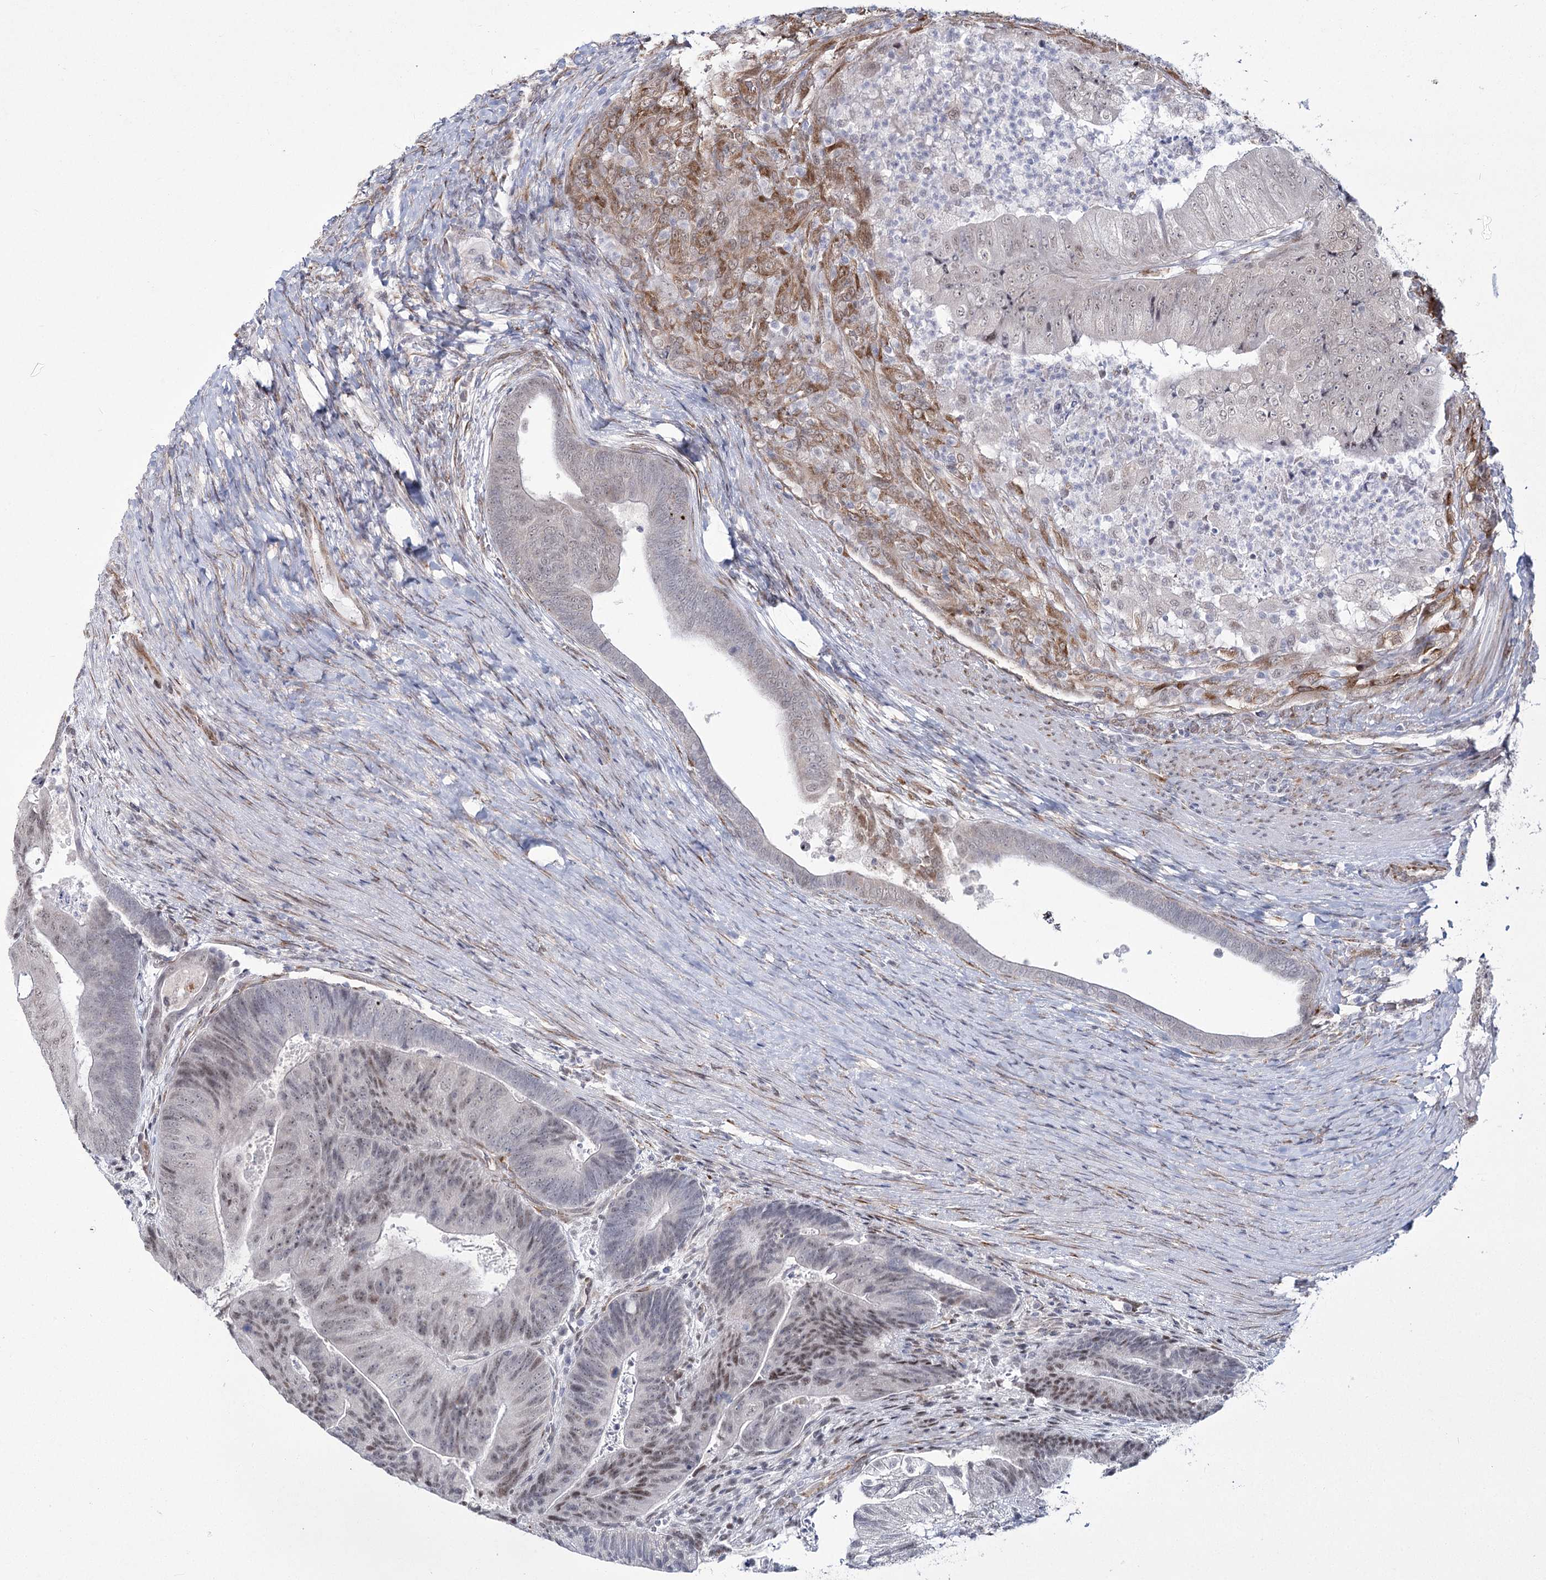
{"staining": {"intensity": "weak", "quantity": "25%-75%", "location": "nuclear"}, "tissue": "colorectal cancer", "cell_type": "Tumor cells", "image_type": "cancer", "snomed": [{"axis": "morphology", "description": "Adenocarcinoma, NOS"}, {"axis": "topography", "description": "Colon"}], "caption": "Immunohistochemistry image of colorectal cancer stained for a protein (brown), which reveals low levels of weak nuclear positivity in about 25%-75% of tumor cells.", "gene": "YBX3", "patient": {"sex": "female", "age": 67}}